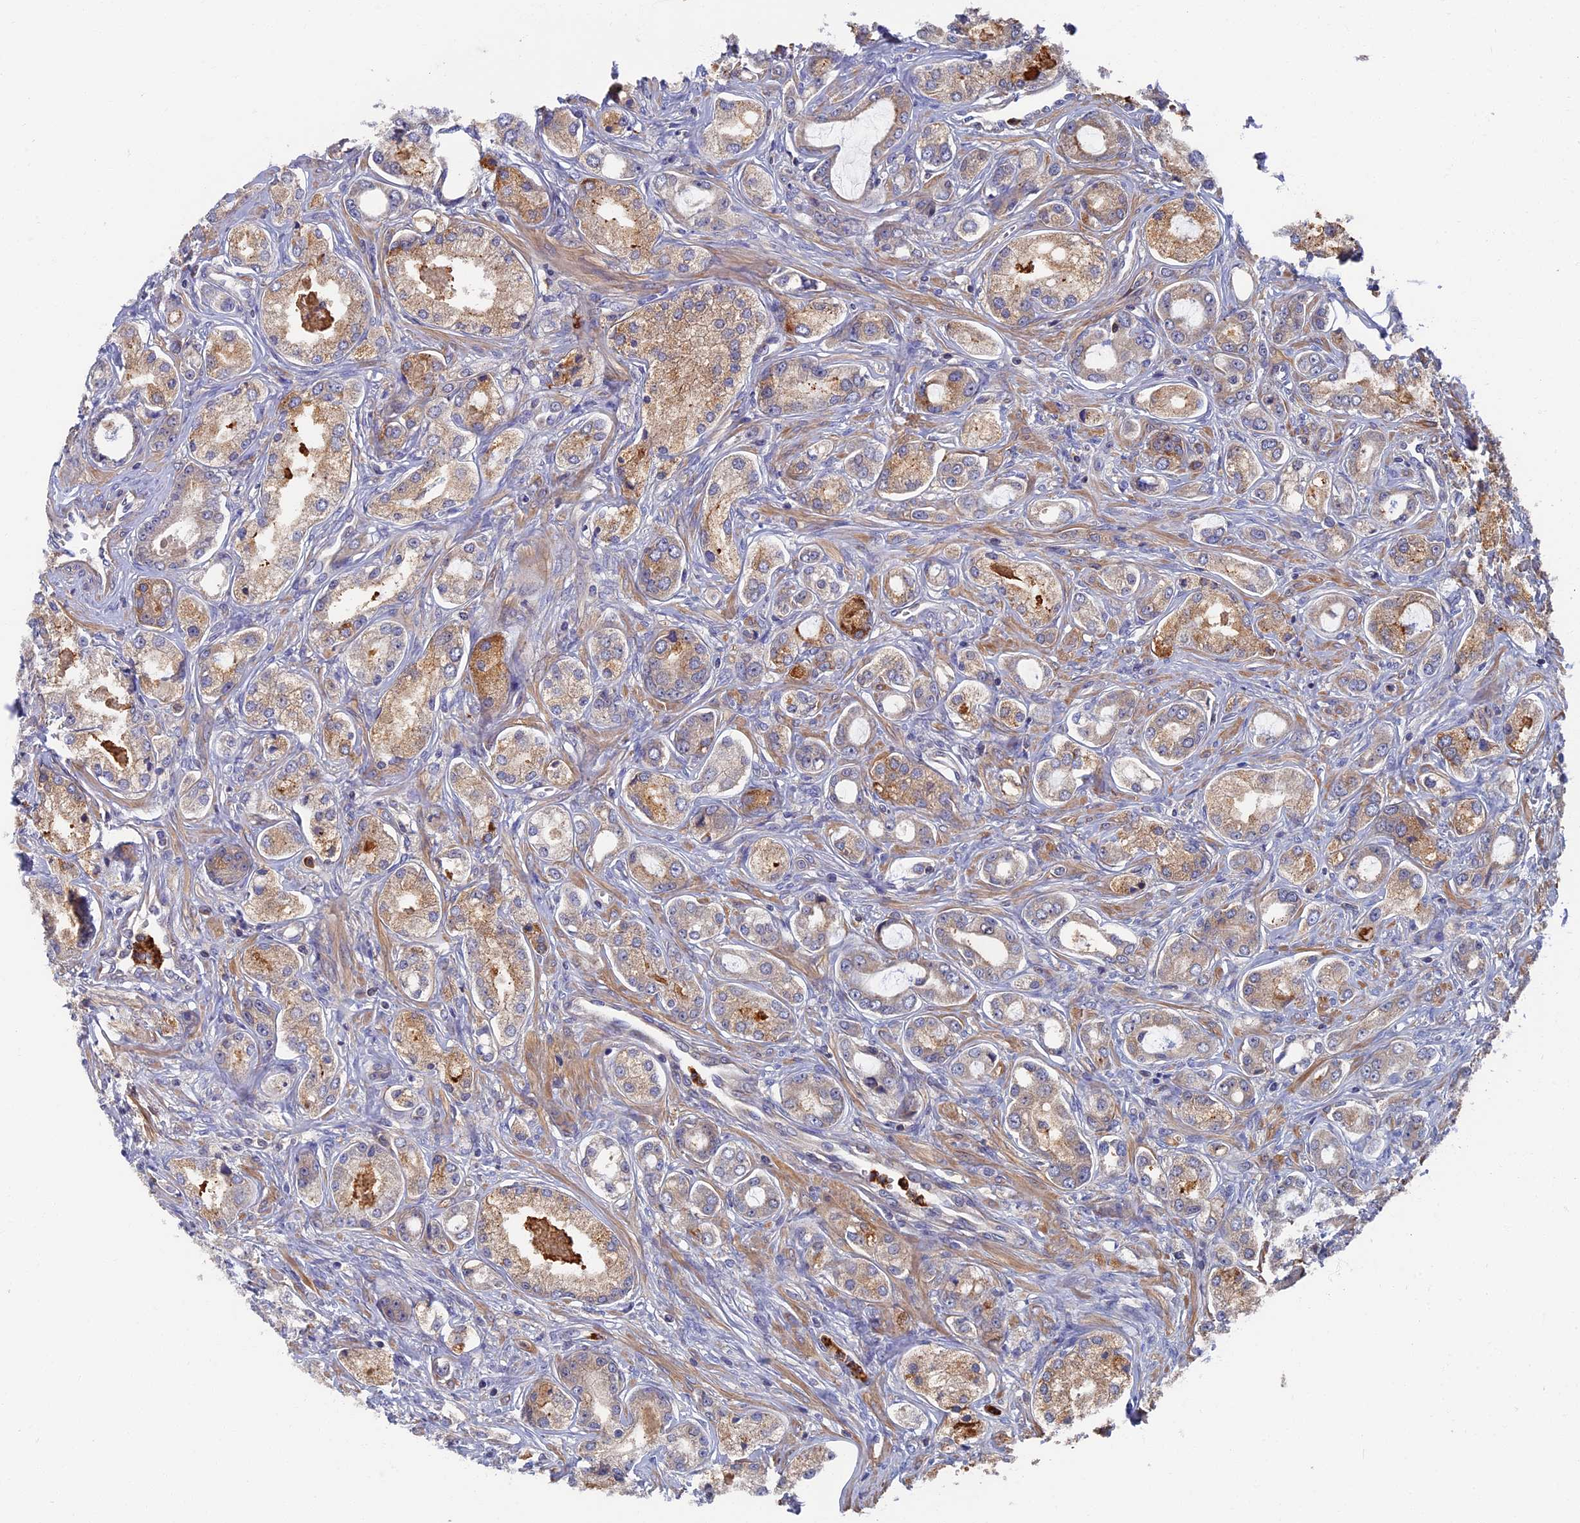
{"staining": {"intensity": "moderate", "quantity": ">75%", "location": "cytoplasmic/membranous"}, "tissue": "prostate cancer", "cell_type": "Tumor cells", "image_type": "cancer", "snomed": [{"axis": "morphology", "description": "Adenocarcinoma, Low grade"}, {"axis": "topography", "description": "Prostate"}], "caption": "IHC staining of prostate cancer (low-grade adenocarcinoma), which shows medium levels of moderate cytoplasmic/membranous positivity in approximately >75% of tumor cells indicating moderate cytoplasmic/membranous protein expression. The staining was performed using DAB (brown) for protein detection and nuclei were counterstained in hematoxylin (blue).", "gene": "TNK2", "patient": {"sex": "male", "age": 68}}